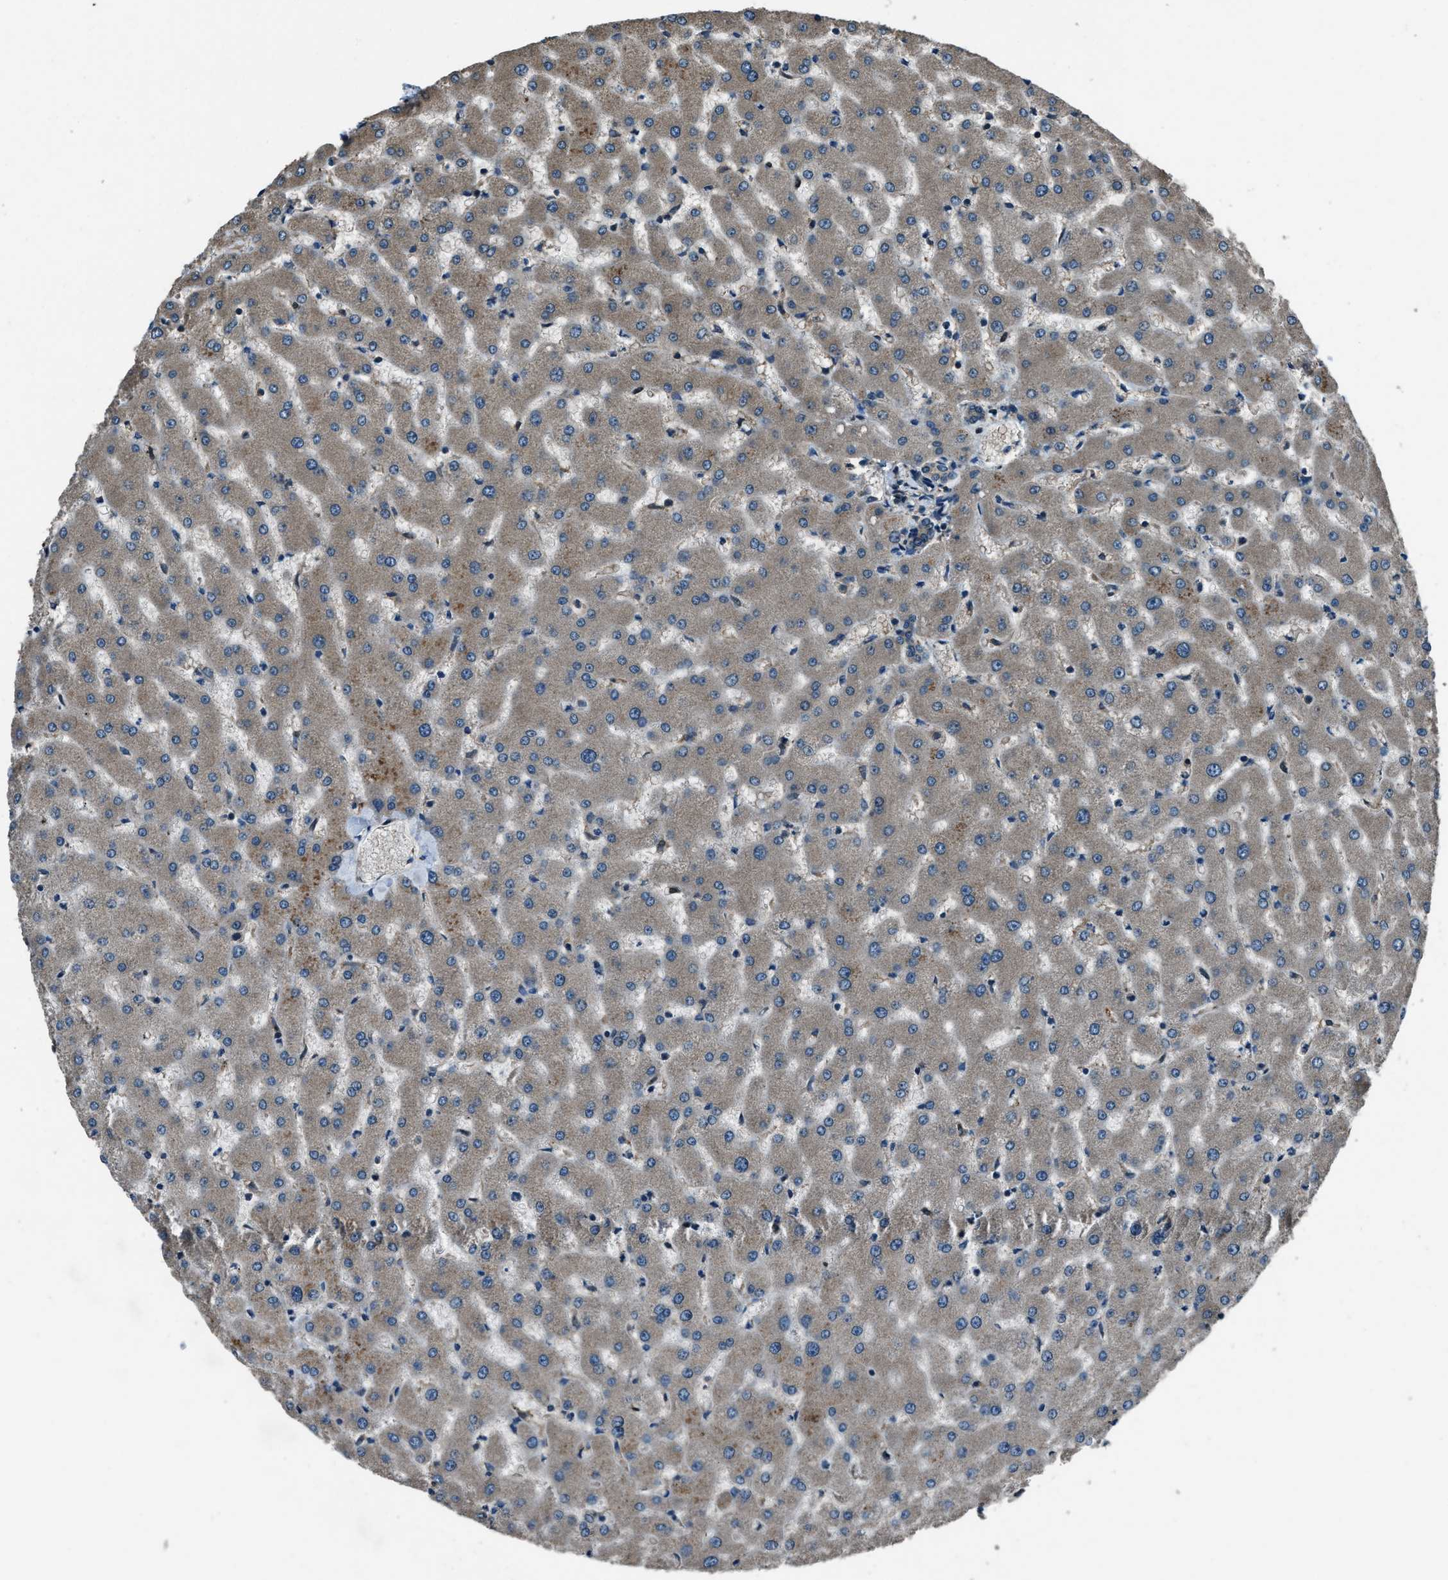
{"staining": {"intensity": "moderate", "quantity": ">75%", "location": "cytoplasmic/membranous"}, "tissue": "liver", "cell_type": "Cholangiocytes", "image_type": "normal", "snomed": [{"axis": "morphology", "description": "Normal tissue, NOS"}, {"axis": "topography", "description": "Liver"}], "caption": "Protein staining reveals moderate cytoplasmic/membranous expression in about >75% of cholangiocytes in unremarkable liver.", "gene": "TRIM4", "patient": {"sex": "female", "age": 63}}